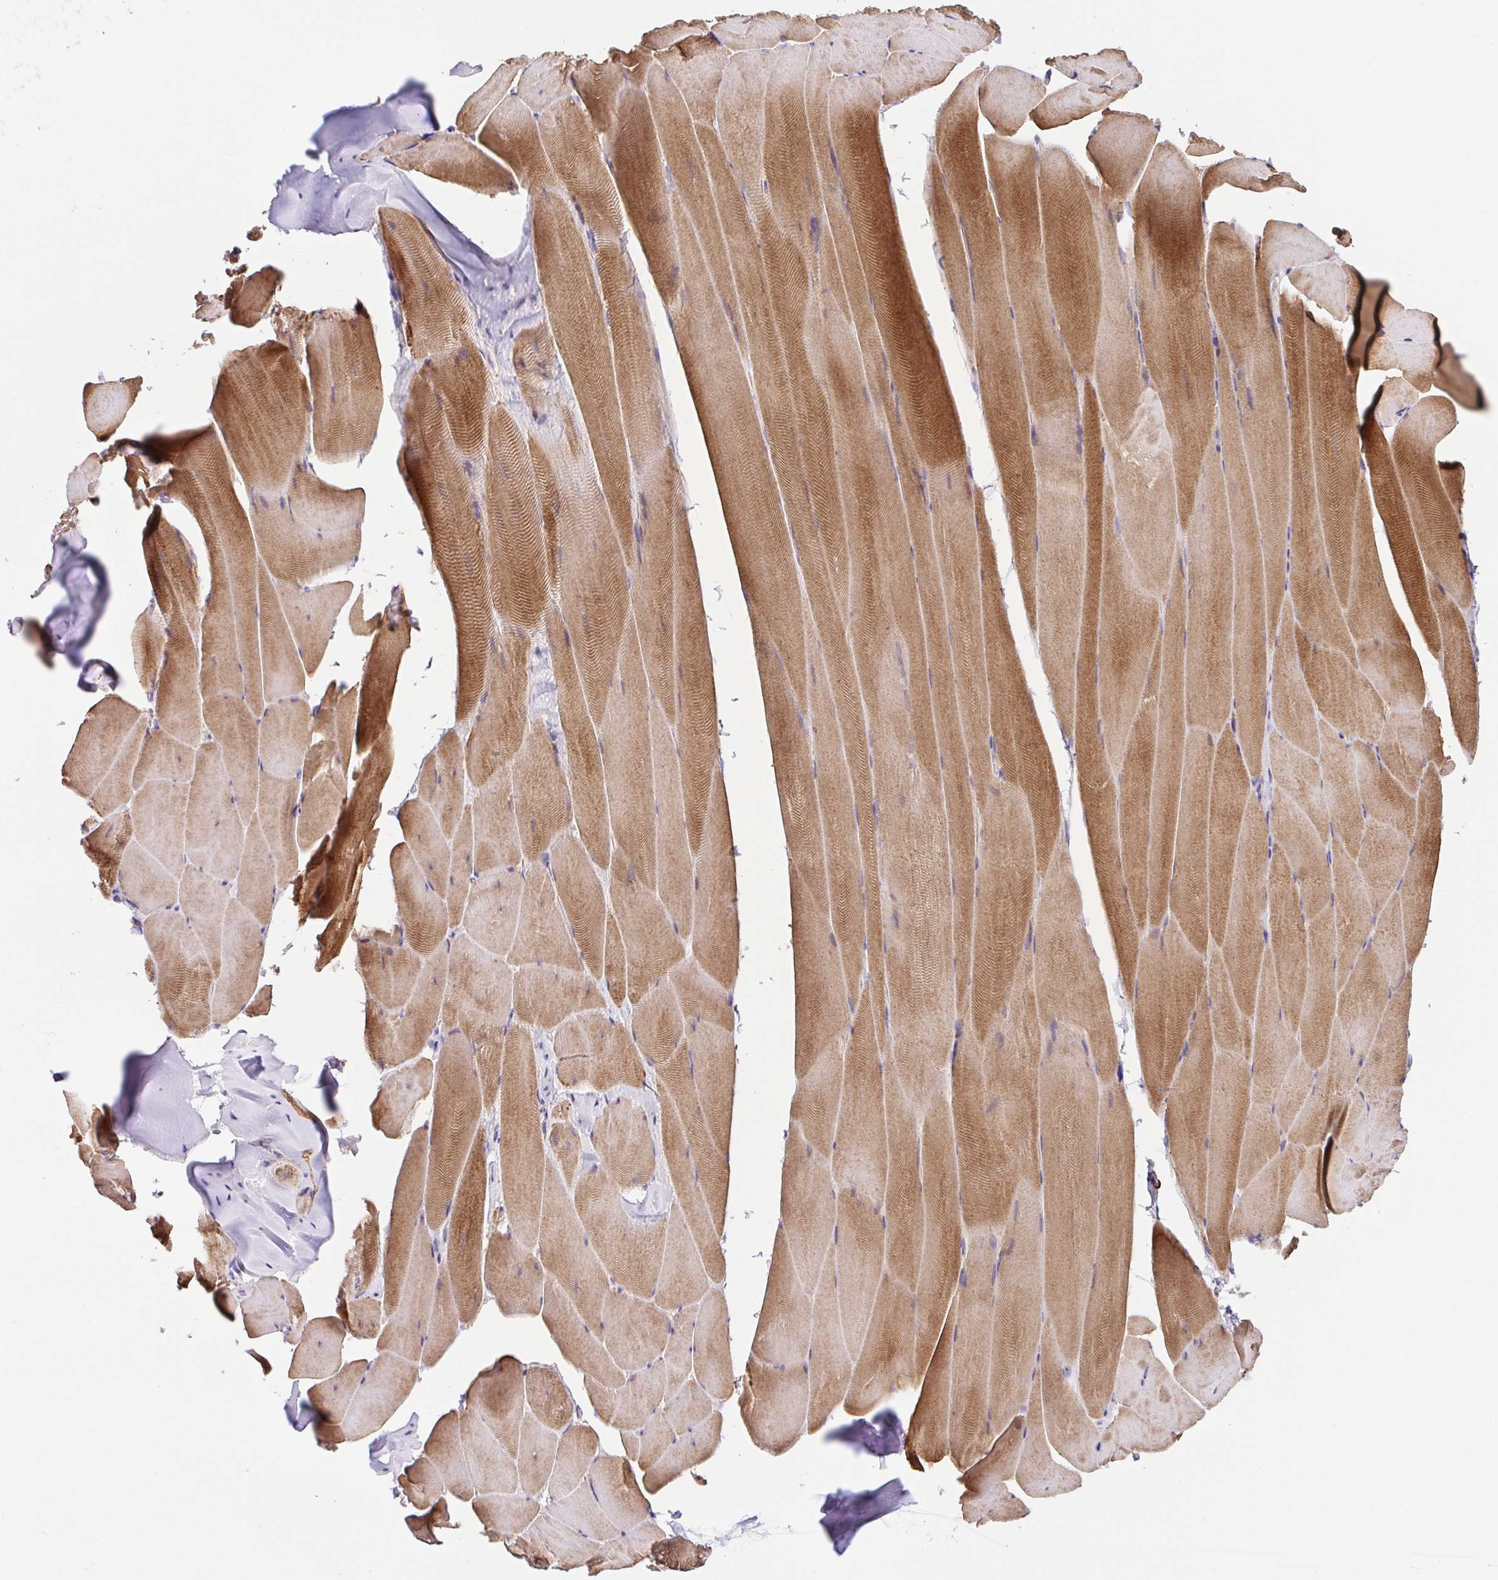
{"staining": {"intensity": "moderate", "quantity": ">75%", "location": "cytoplasmic/membranous"}, "tissue": "skeletal muscle", "cell_type": "Myocytes", "image_type": "normal", "snomed": [{"axis": "morphology", "description": "Normal tissue, NOS"}, {"axis": "topography", "description": "Skeletal muscle"}], "caption": "A high-resolution image shows immunohistochemistry staining of normal skeletal muscle, which reveals moderate cytoplasmic/membranous expression in about >75% of myocytes. The staining is performed using DAB (3,3'-diaminobenzidine) brown chromogen to label protein expression. The nuclei are counter-stained blue using hematoxylin.", "gene": "GINM1", "patient": {"sex": "female", "age": 64}}